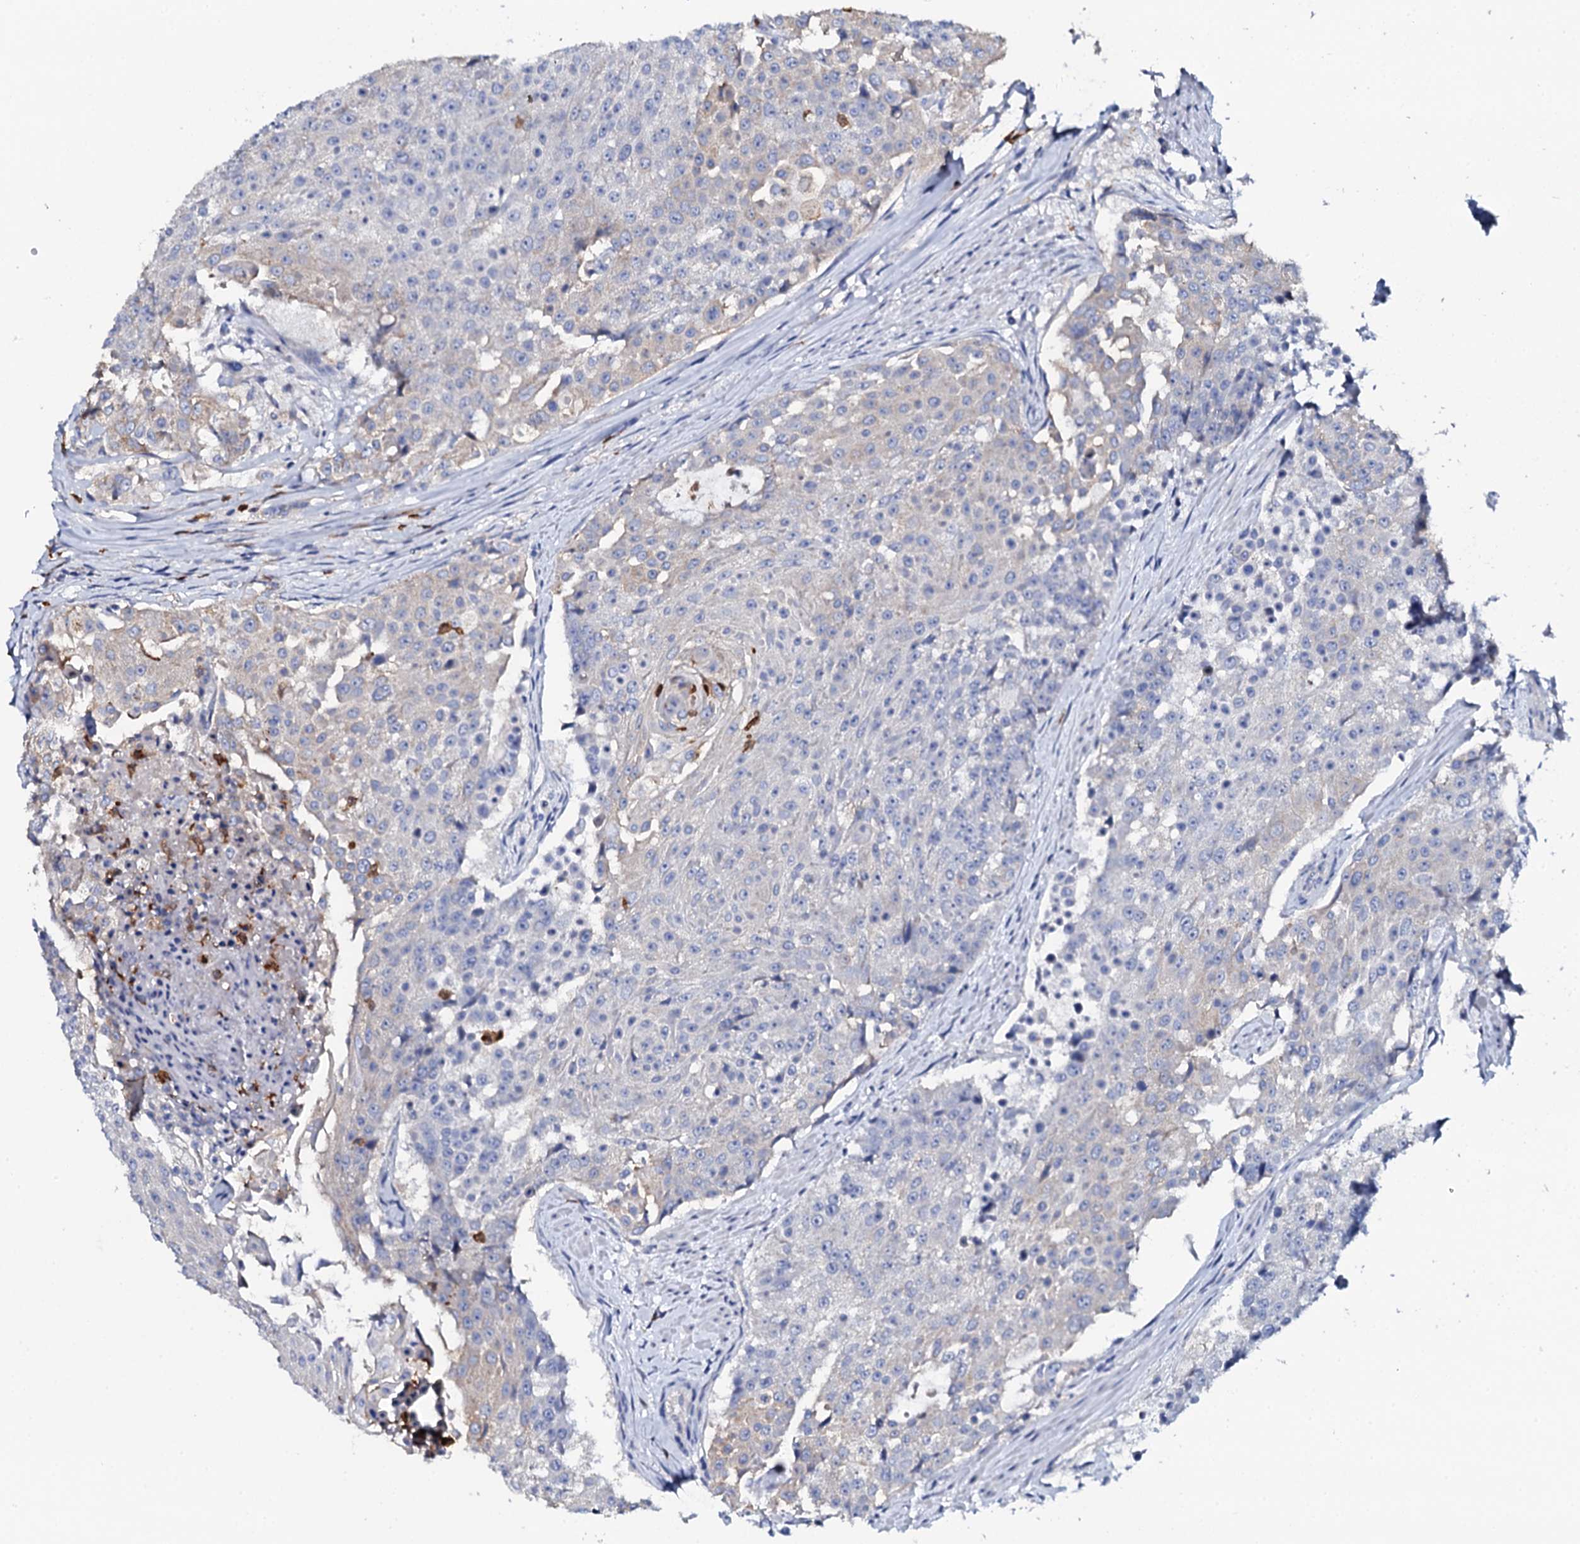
{"staining": {"intensity": "negative", "quantity": "none", "location": "none"}, "tissue": "urothelial cancer", "cell_type": "Tumor cells", "image_type": "cancer", "snomed": [{"axis": "morphology", "description": "Urothelial carcinoma, High grade"}, {"axis": "topography", "description": "Urinary bladder"}], "caption": "Image shows no protein expression in tumor cells of high-grade urothelial carcinoma tissue.", "gene": "NAA16", "patient": {"sex": "female", "age": 63}}